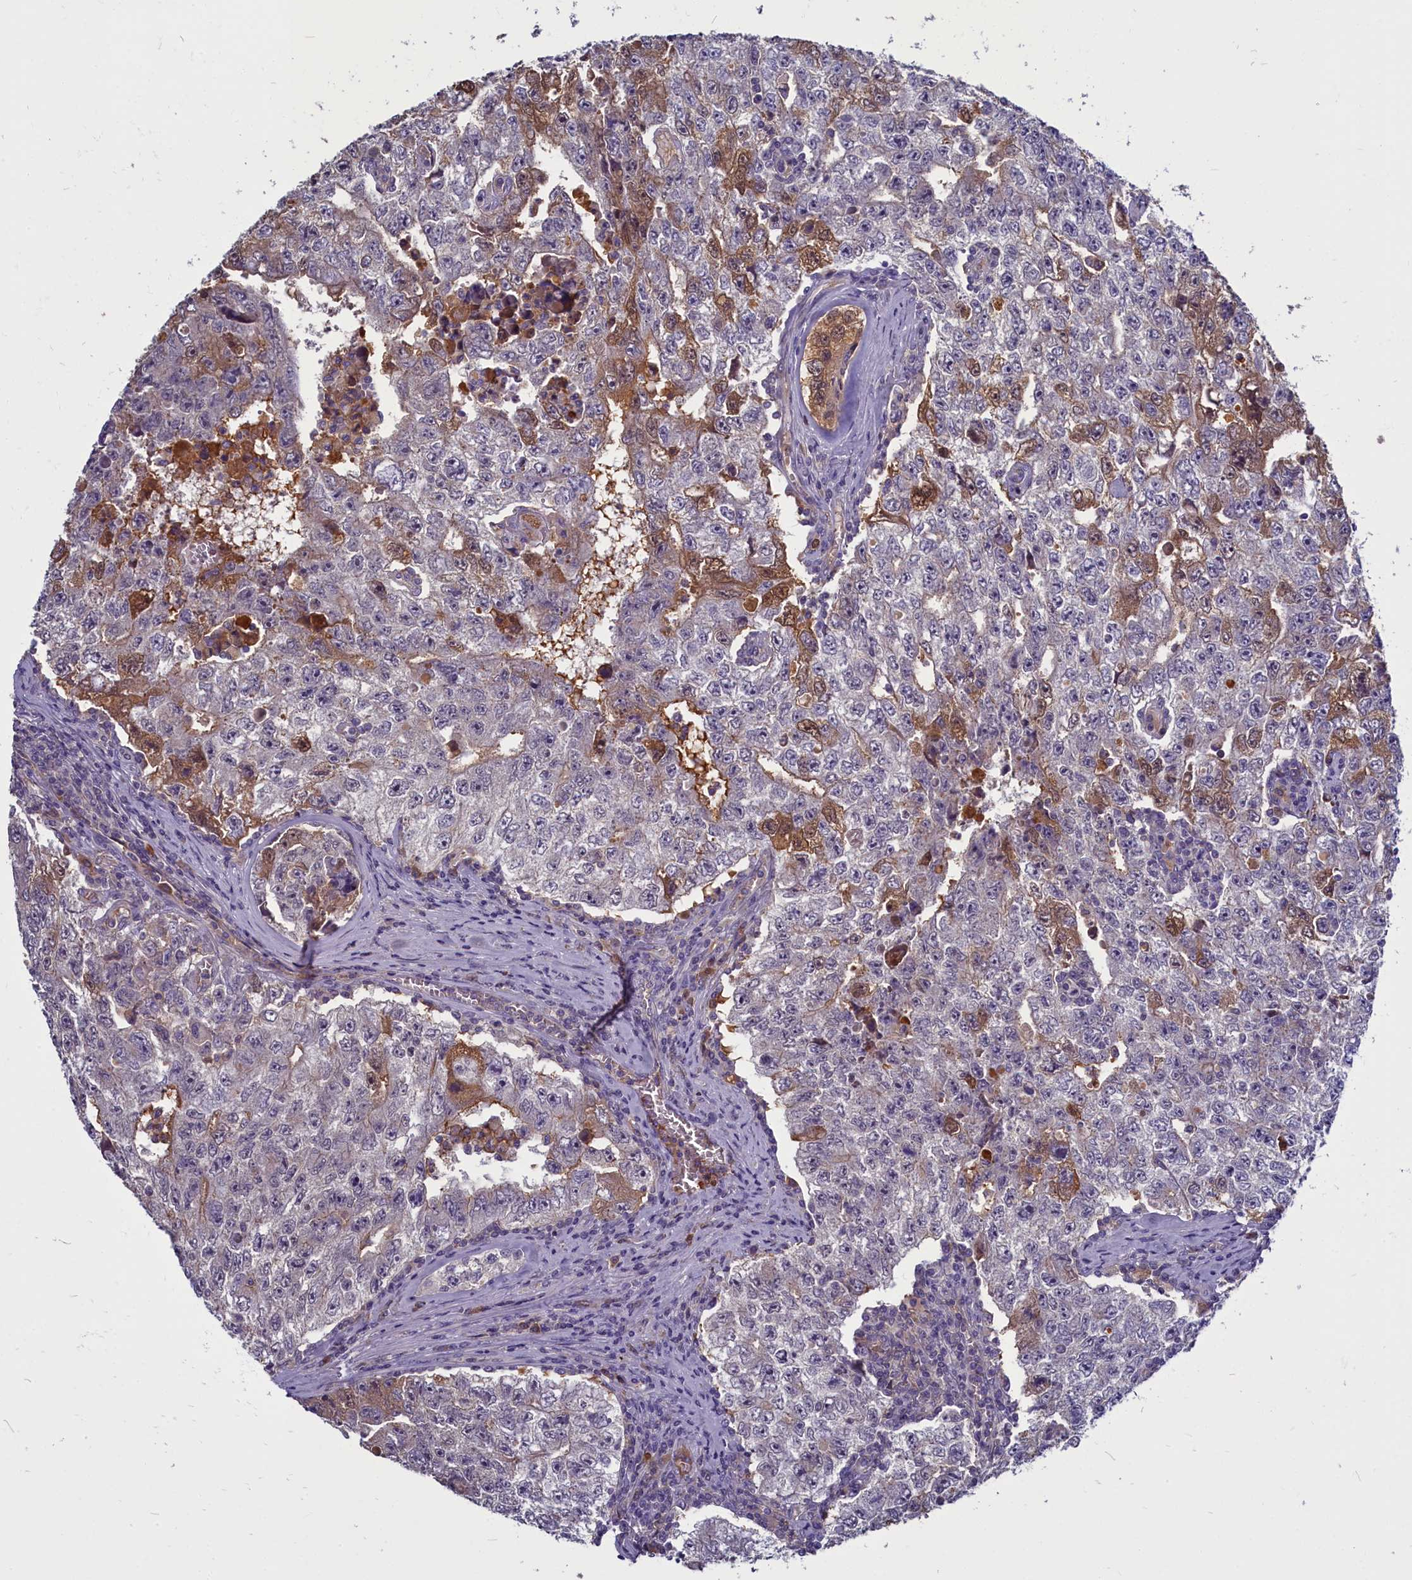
{"staining": {"intensity": "moderate", "quantity": "<25%", "location": "cytoplasmic/membranous"}, "tissue": "testis cancer", "cell_type": "Tumor cells", "image_type": "cancer", "snomed": [{"axis": "morphology", "description": "Carcinoma, Embryonal, NOS"}, {"axis": "topography", "description": "Testis"}], "caption": "Testis cancer (embryonal carcinoma) tissue exhibits moderate cytoplasmic/membranous expression in about <25% of tumor cells", "gene": "SV2C", "patient": {"sex": "male", "age": 17}}